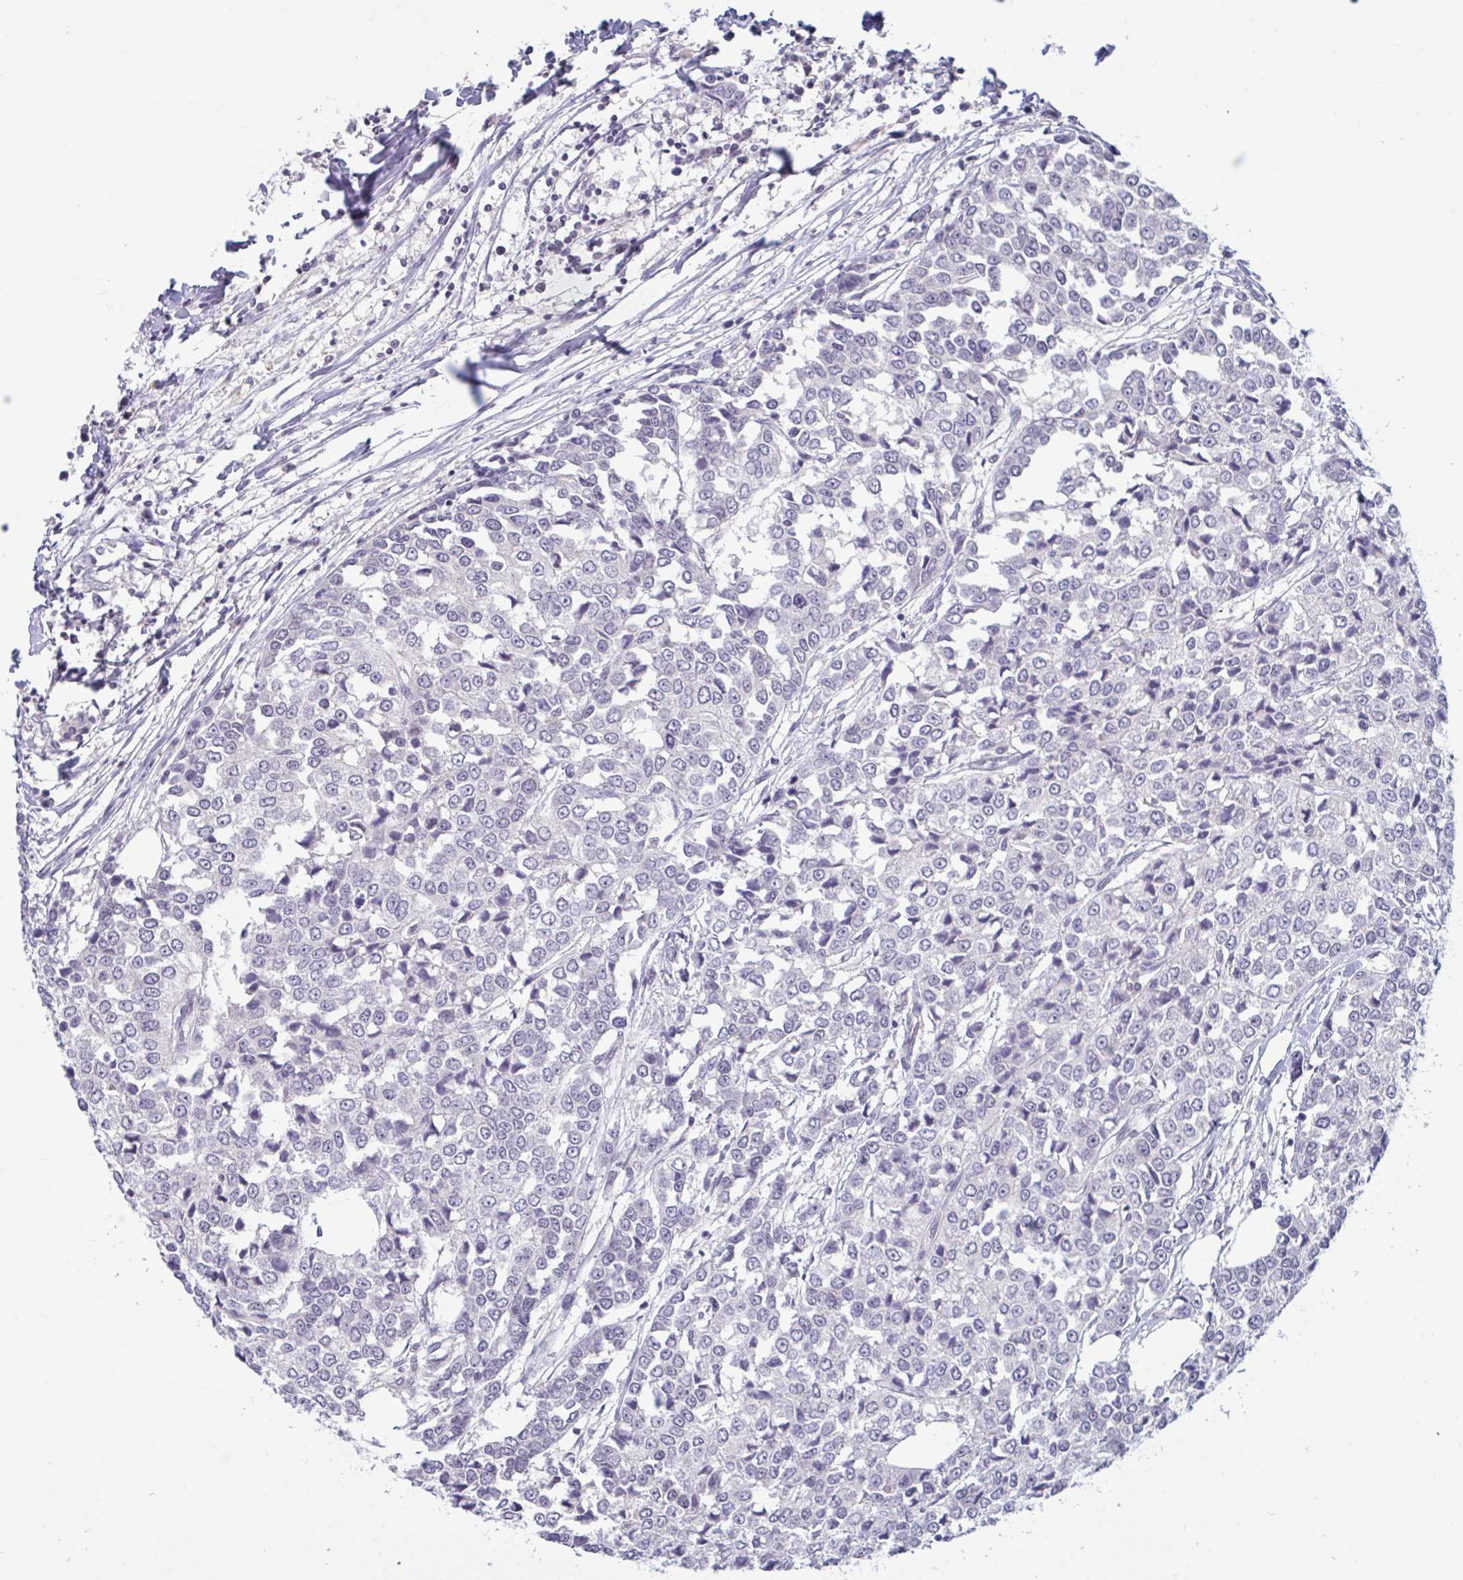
{"staining": {"intensity": "negative", "quantity": "none", "location": "none"}, "tissue": "breast cancer", "cell_type": "Tumor cells", "image_type": "cancer", "snomed": [{"axis": "morphology", "description": "Duct carcinoma"}, {"axis": "topography", "description": "Breast"}], "caption": "This is an immunohistochemistry (IHC) histopathology image of infiltrating ductal carcinoma (breast). There is no staining in tumor cells.", "gene": "ARPP19", "patient": {"sex": "female", "age": 80}}